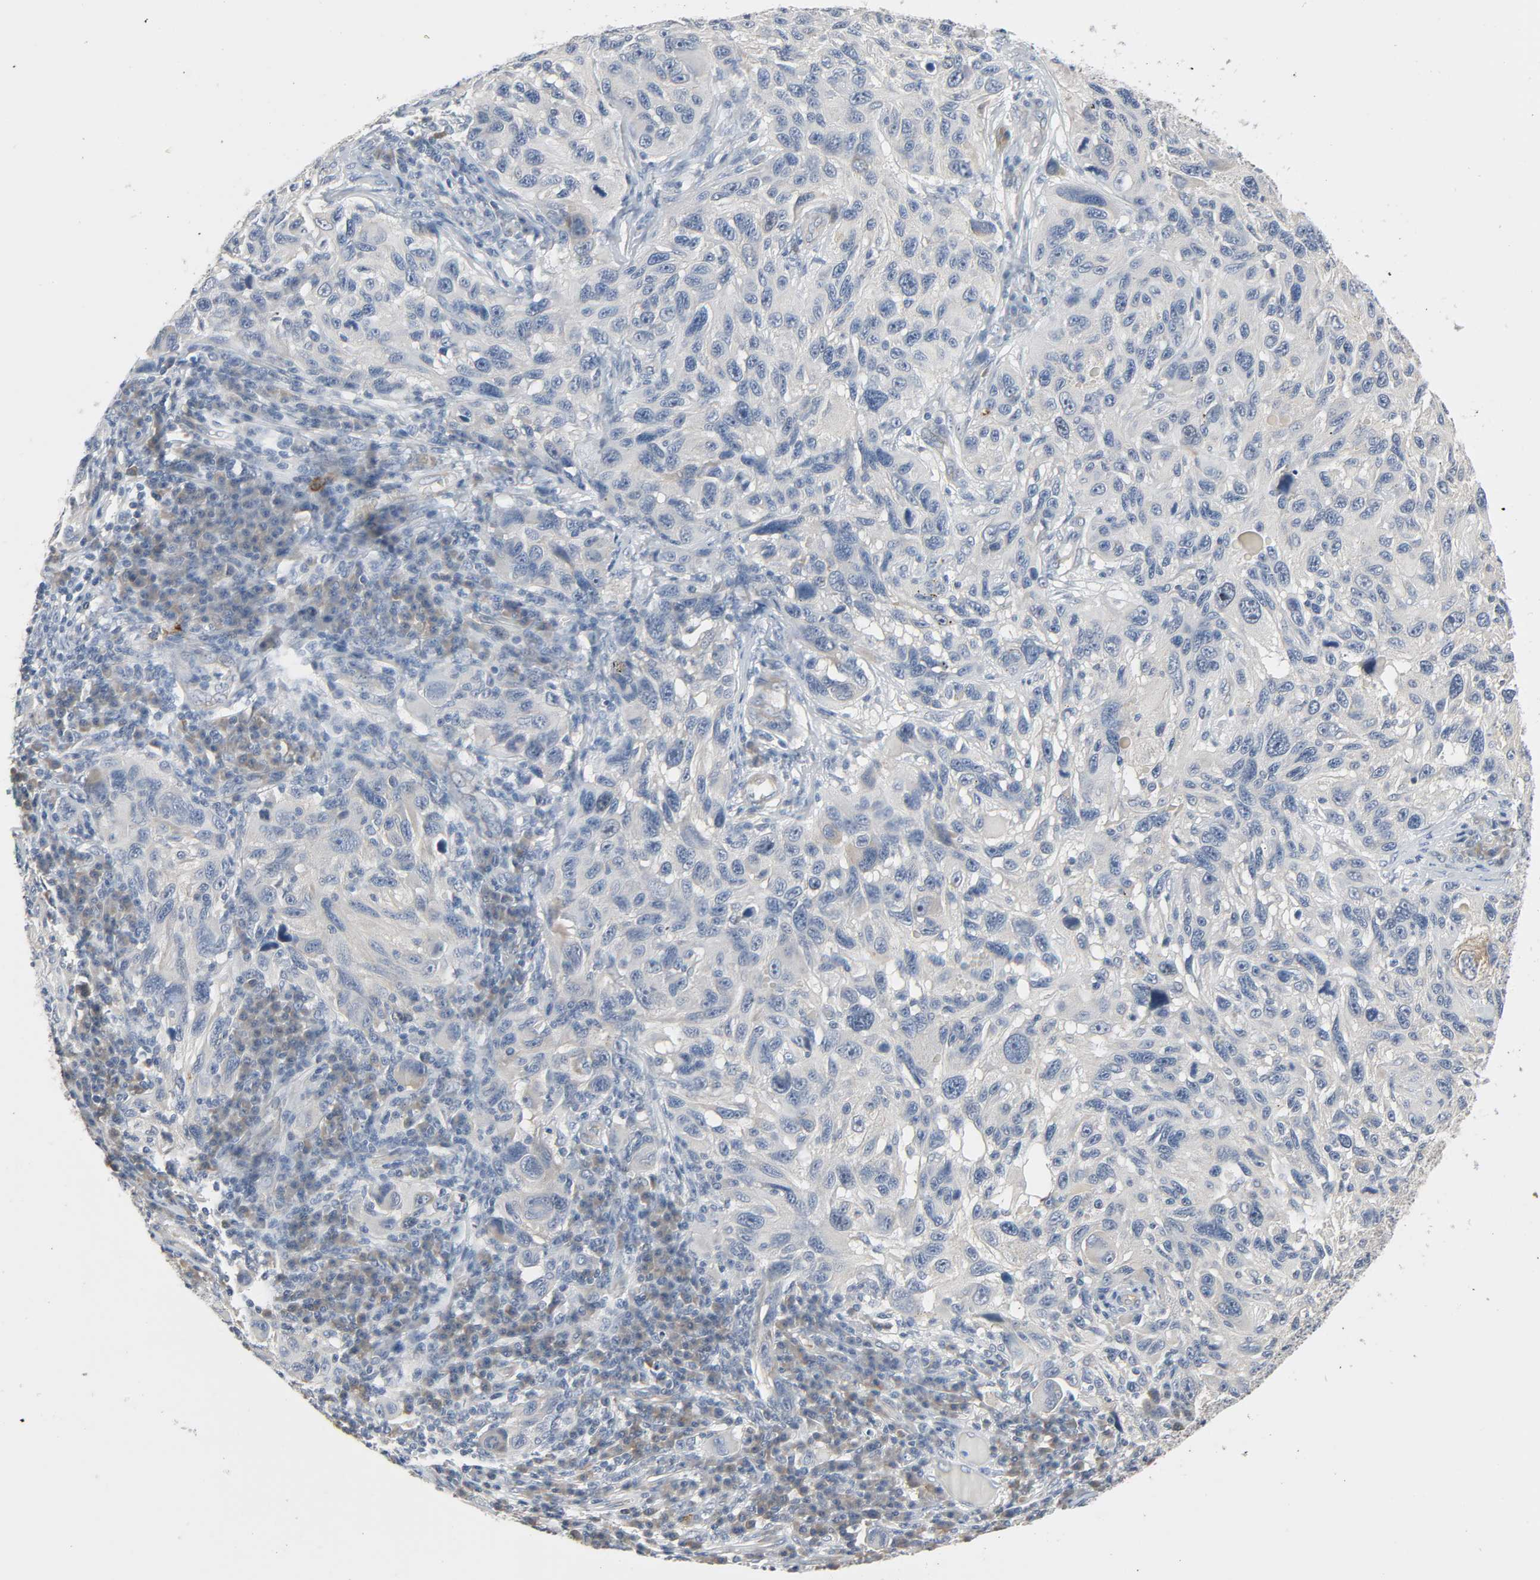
{"staining": {"intensity": "negative", "quantity": "none", "location": "none"}, "tissue": "melanoma", "cell_type": "Tumor cells", "image_type": "cancer", "snomed": [{"axis": "morphology", "description": "Malignant melanoma, NOS"}, {"axis": "topography", "description": "Skin"}], "caption": "This is a micrograph of immunohistochemistry (IHC) staining of melanoma, which shows no staining in tumor cells.", "gene": "LIMCH1", "patient": {"sex": "male", "age": 53}}